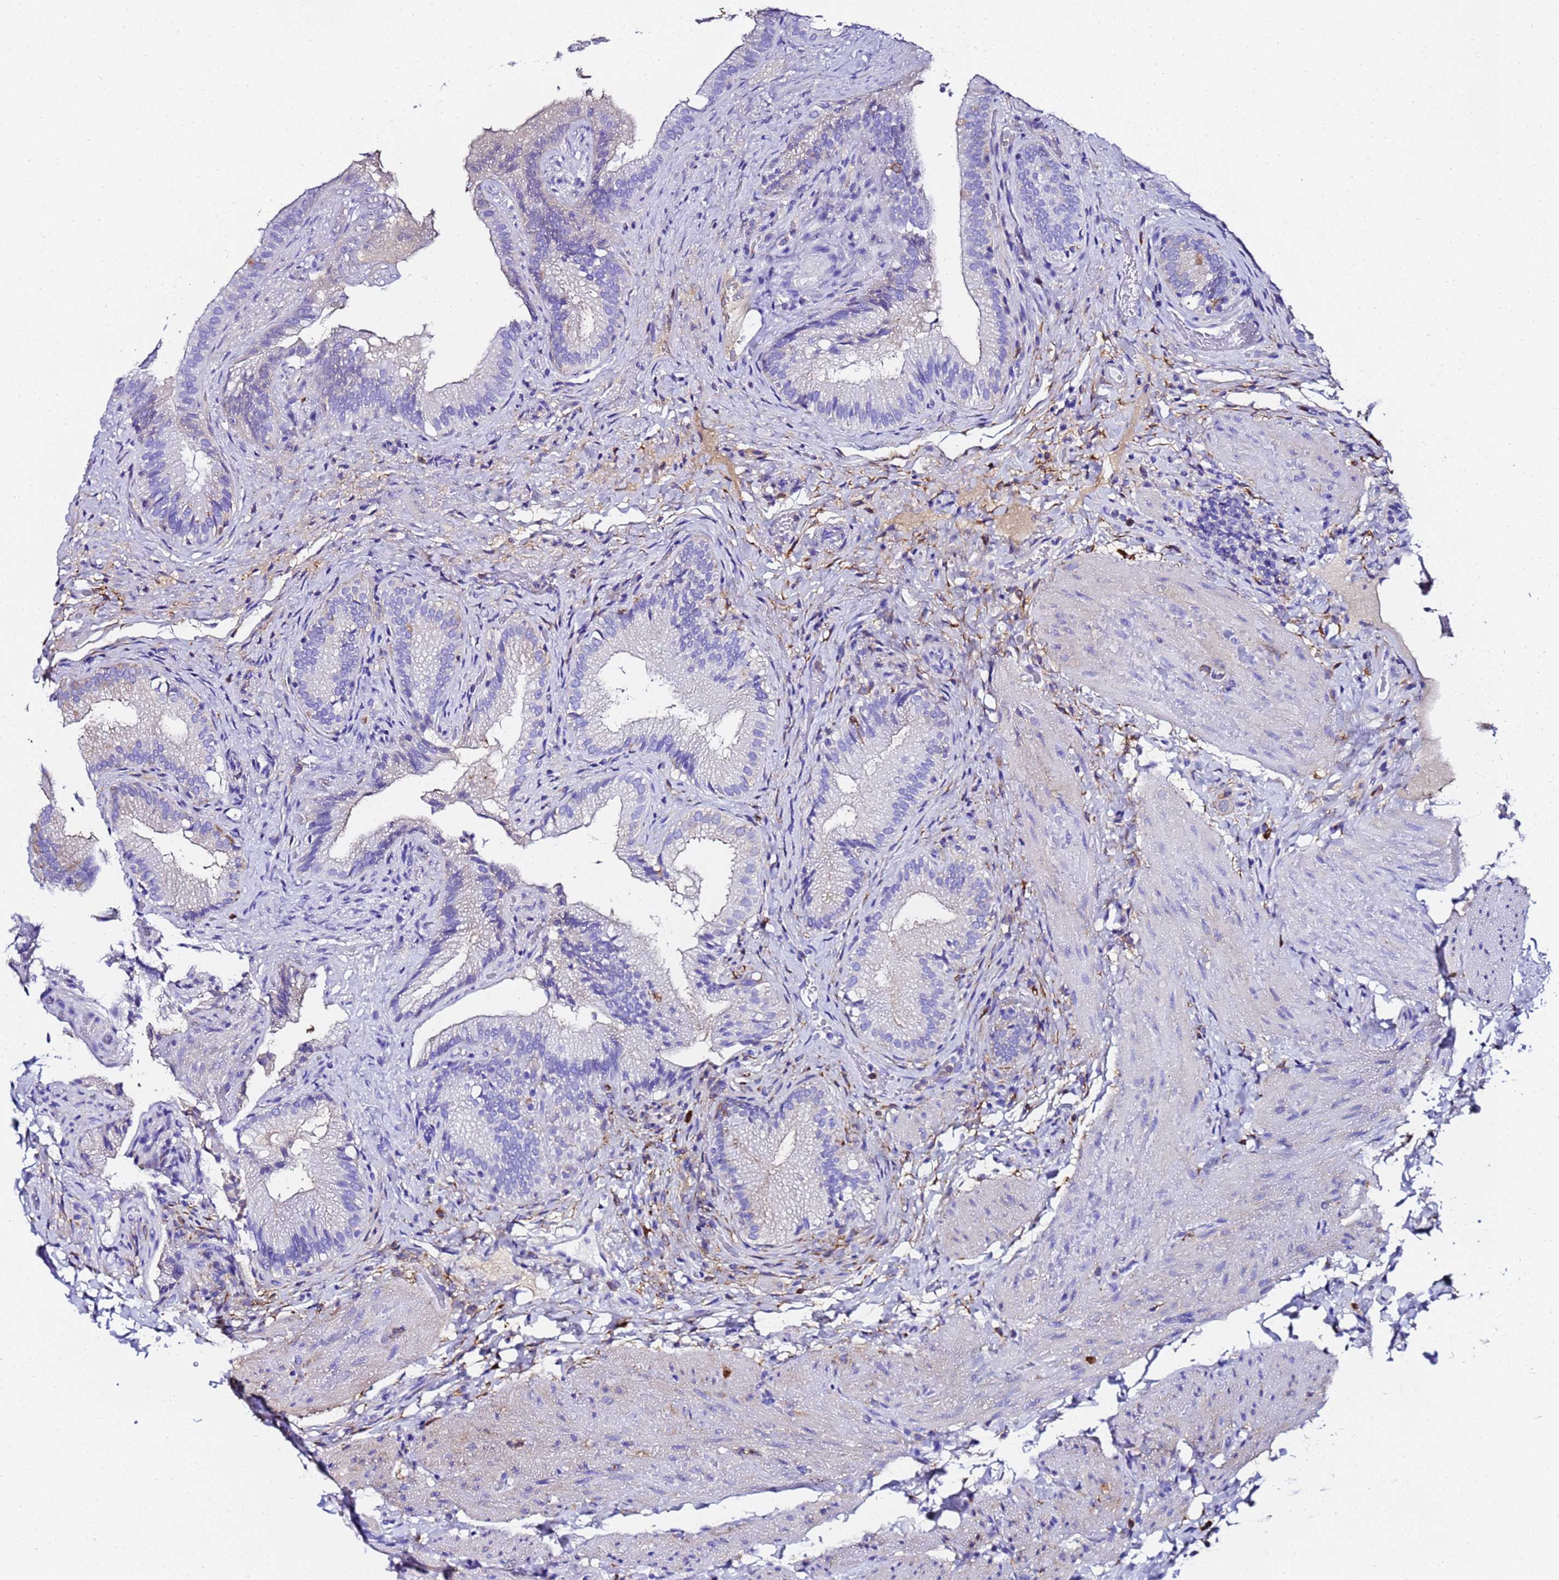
{"staining": {"intensity": "strong", "quantity": "<25%", "location": "cytoplasmic/membranous"}, "tissue": "gallbladder", "cell_type": "Glandular cells", "image_type": "normal", "snomed": [{"axis": "morphology", "description": "Normal tissue, NOS"}, {"axis": "topography", "description": "Gallbladder"}], "caption": "A histopathology image showing strong cytoplasmic/membranous staining in approximately <25% of glandular cells in benign gallbladder, as visualized by brown immunohistochemical staining.", "gene": "FTL", "patient": {"sex": "female", "age": 30}}